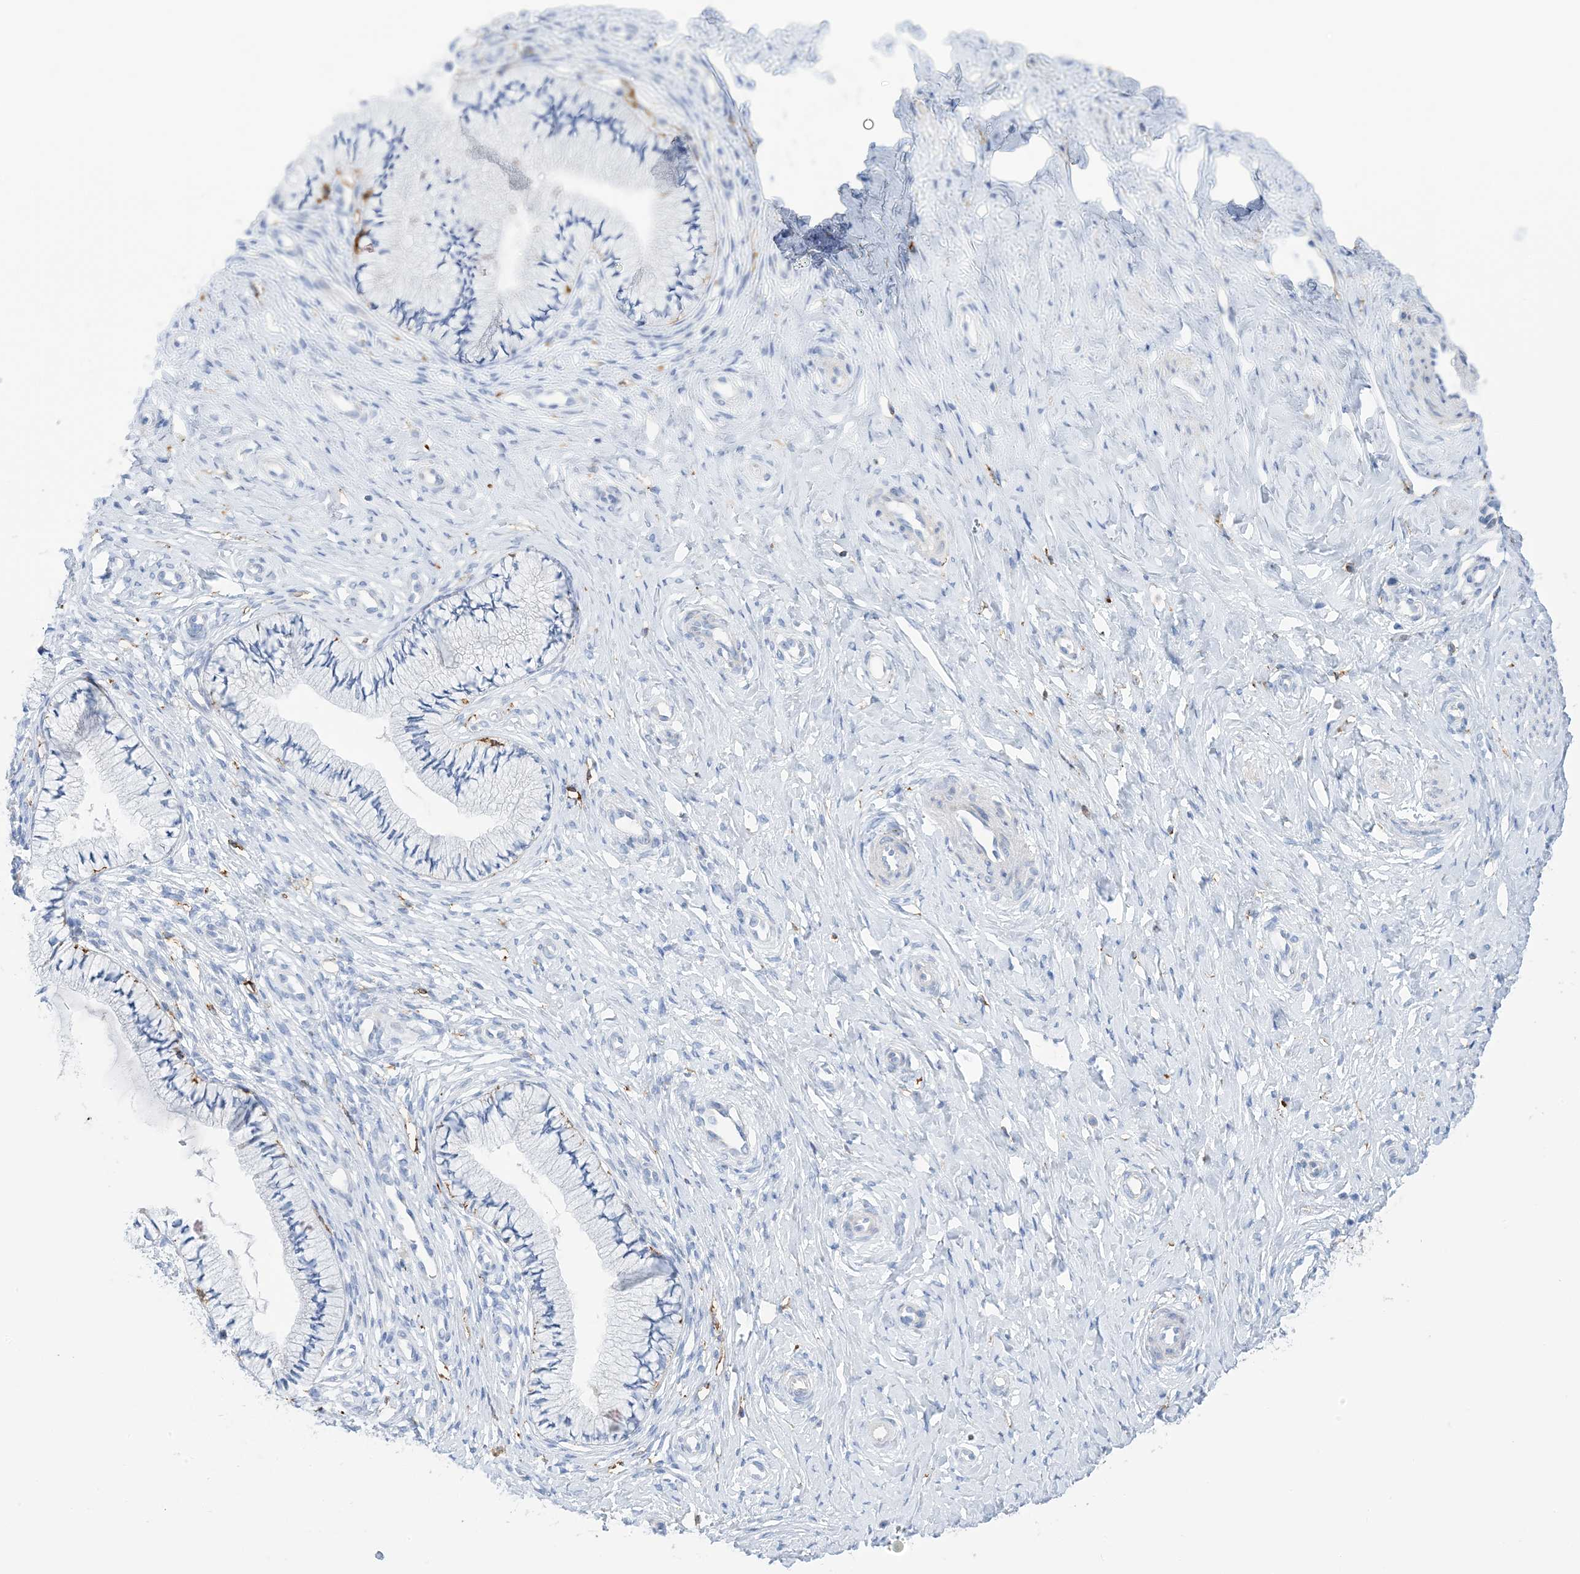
{"staining": {"intensity": "negative", "quantity": "none", "location": "none"}, "tissue": "cervix", "cell_type": "Glandular cells", "image_type": "normal", "snomed": [{"axis": "morphology", "description": "Normal tissue, NOS"}, {"axis": "topography", "description": "Cervix"}], "caption": "Immunohistochemical staining of normal cervix reveals no significant positivity in glandular cells. (DAB immunohistochemistry (IHC), high magnification).", "gene": "DPH3", "patient": {"sex": "female", "age": 36}}